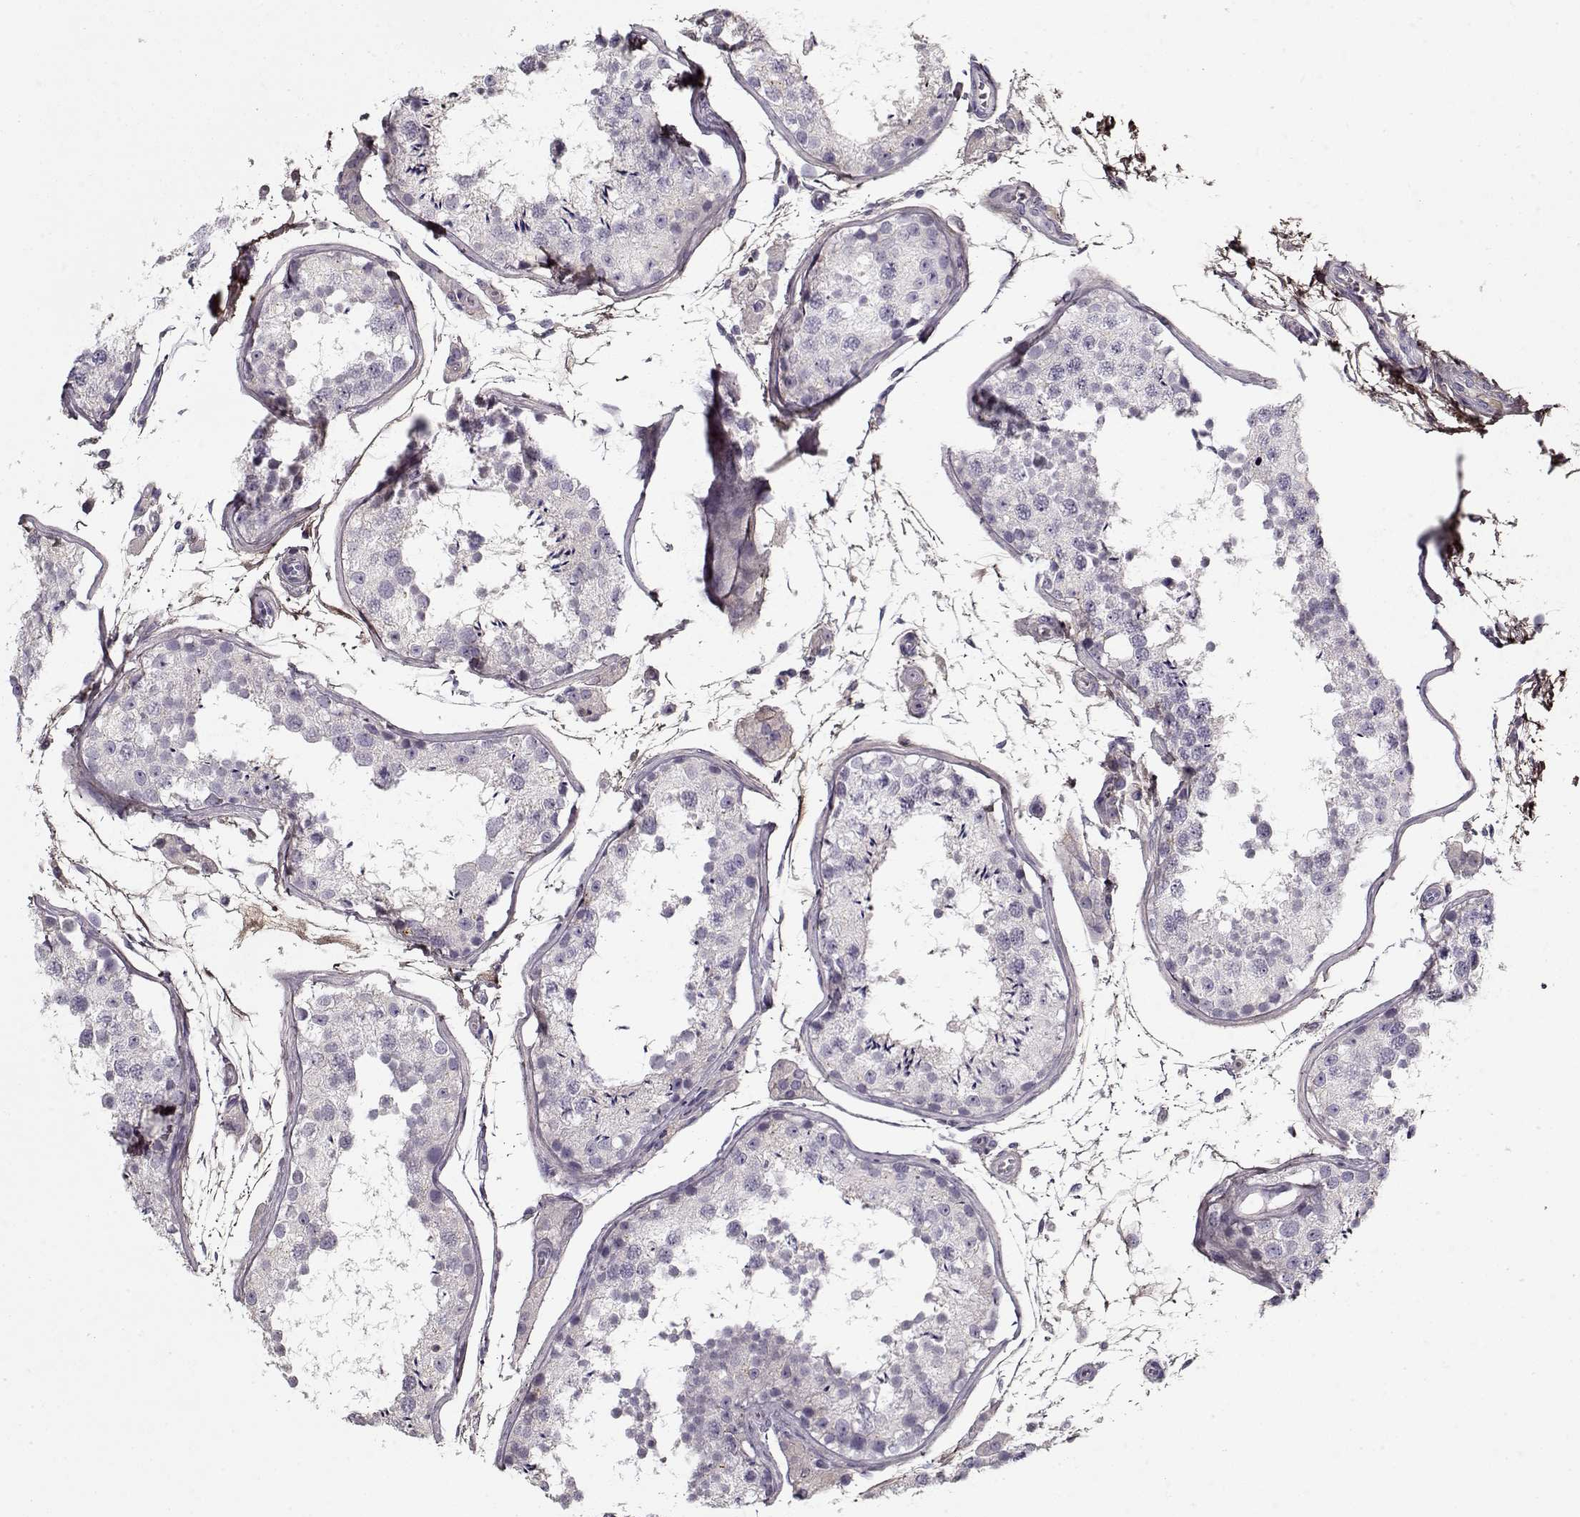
{"staining": {"intensity": "negative", "quantity": "none", "location": "none"}, "tissue": "testis", "cell_type": "Cells in seminiferous ducts", "image_type": "normal", "snomed": [{"axis": "morphology", "description": "Normal tissue, NOS"}, {"axis": "topography", "description": "Testis"}], "caption": "High power microscopy micrograph of an immunohistochemistry (IHC) photomicrograph of unremarkable testis, revealing no significant positivity in cells in seminiferous ducts. The staining is performed using DAB (3,3'-diaminobenzidine) brown chromogen with nuclei counter-stained in using hematoxylin.", "gene": "LUM", "patient": {"sex": "male", "age": 29}}